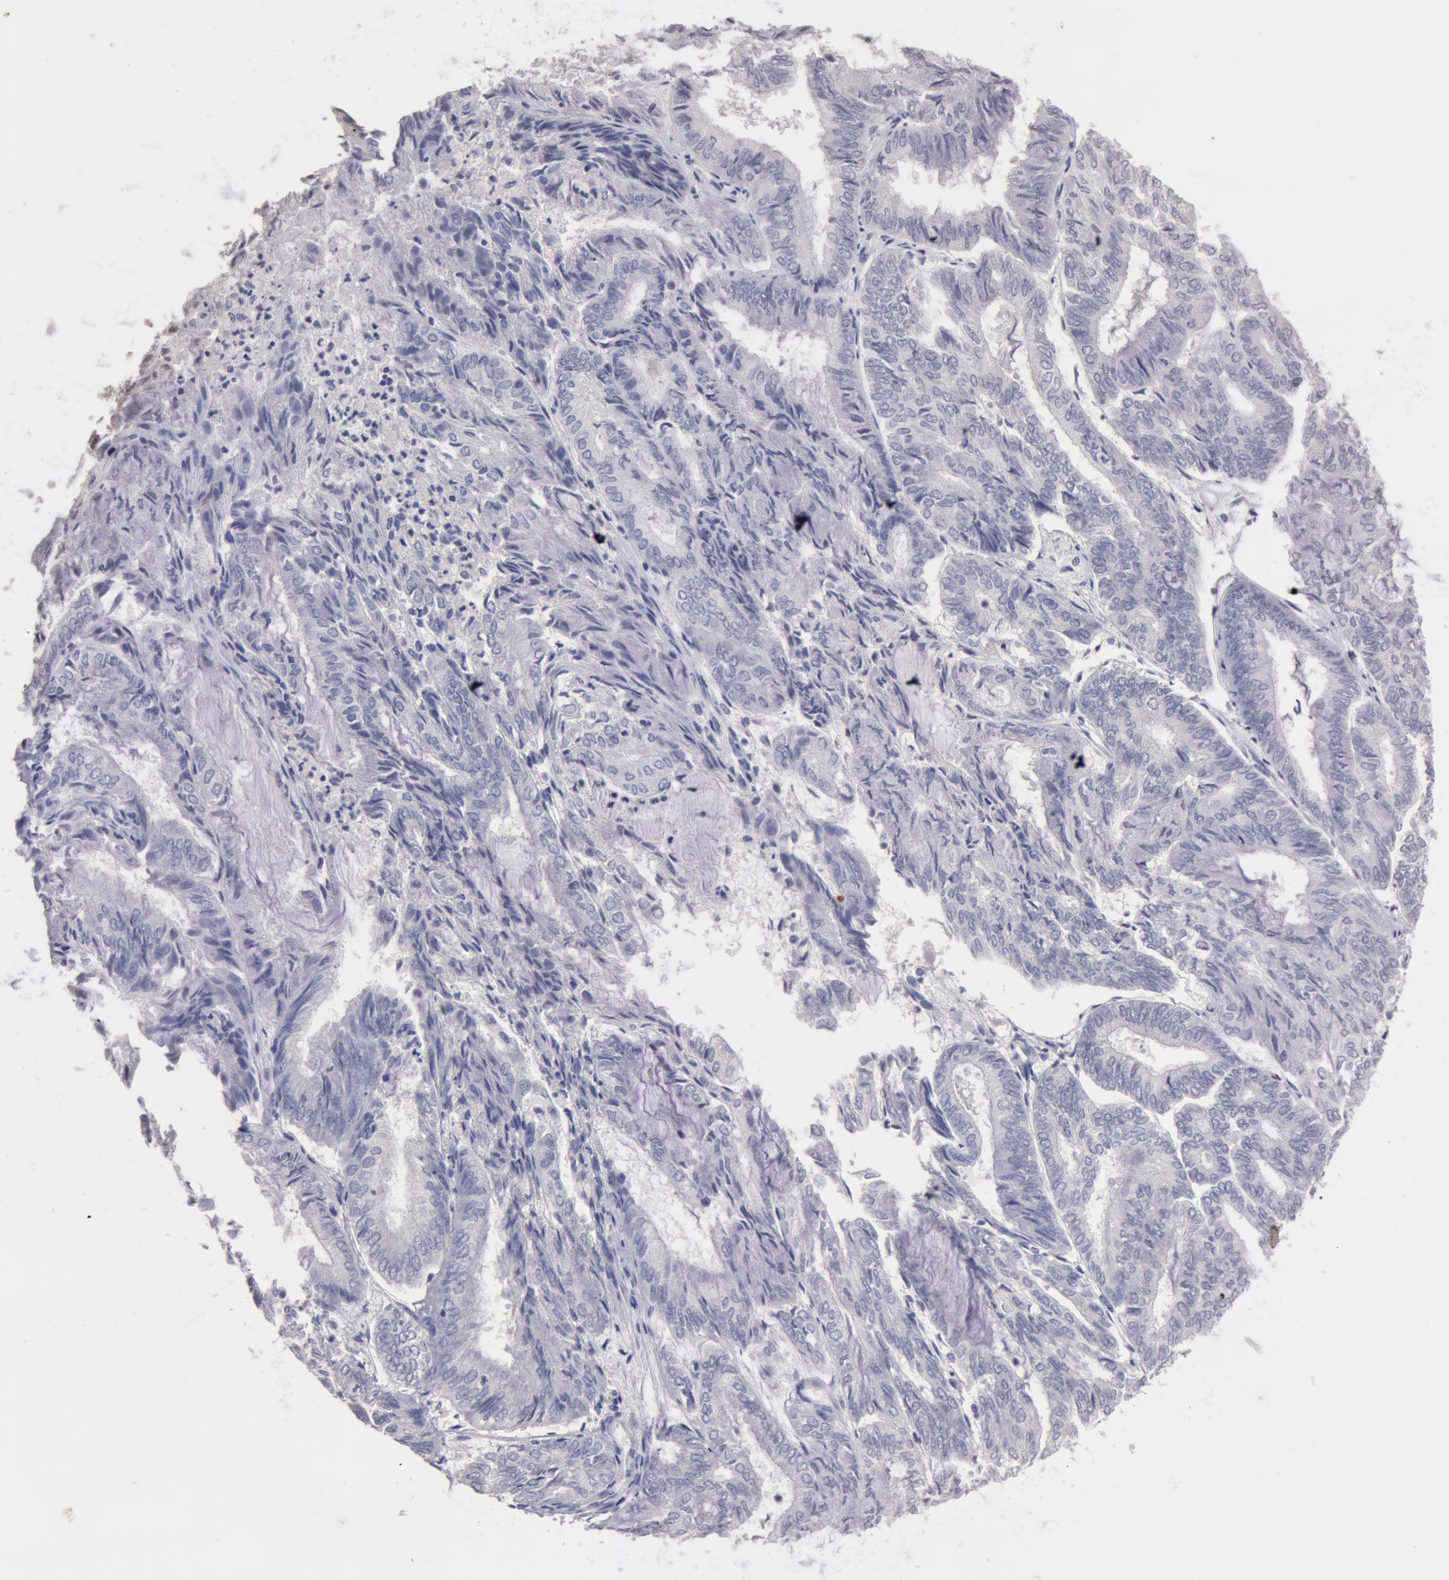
{"staining": {"intensity": "moderate", "quantity": ">75%", "location": "cytoplasmic/membranous"}, "tissue": "endometrial cancer", "cell_type": "Tumor cells", "image_type": "cancer", "snomed": [{"axis": "morphology", "description": "Adenocarcinoma, NOS"}, {"axis": "topography", "description": "Endometrium"}], "caption": "A brown stain shows moderate cytoplasmic/membranous positivity of a protein in human endometrial cancer tumor cells.", "gene": "BCHE", "patient": {"sex": "female", "age": 59}}